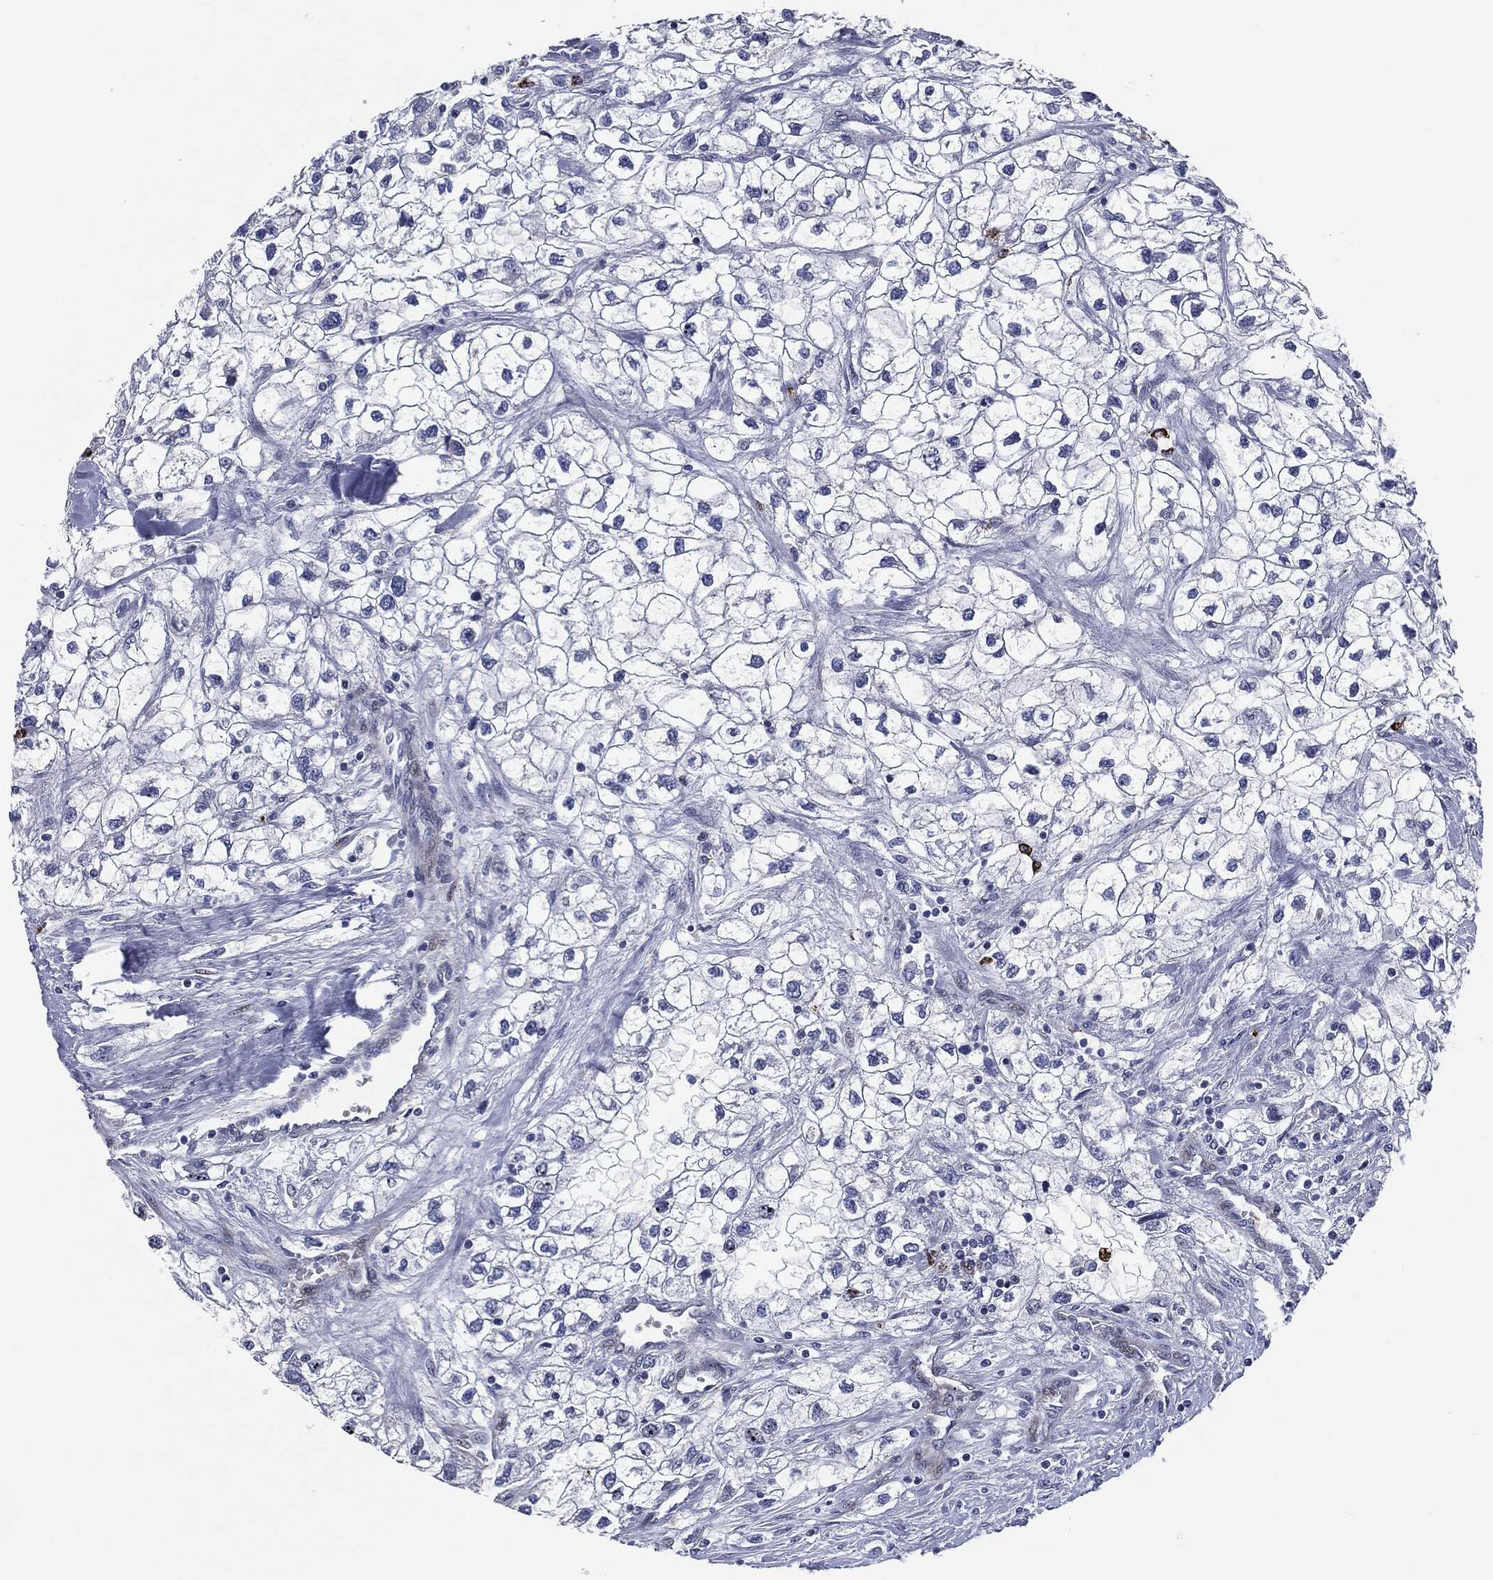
{"staining": {"intensity": "negative", "quantity": "none", "location": "none"}, "tissue": "renal cancer", "cell_type": "Tumor cells", "image_type": "cancer", "snomed": [{"axis": "morphology", "description": "Adenocarcinoma, NOS"}, {"axis": "topography", "description": "Kidney"}], "caption": "Immunohistochemical staining of human renal cancer exhibits no significant expression in tumor cells.", "gene": "MPO", "patient": {"sex": "male", "age": 59}}